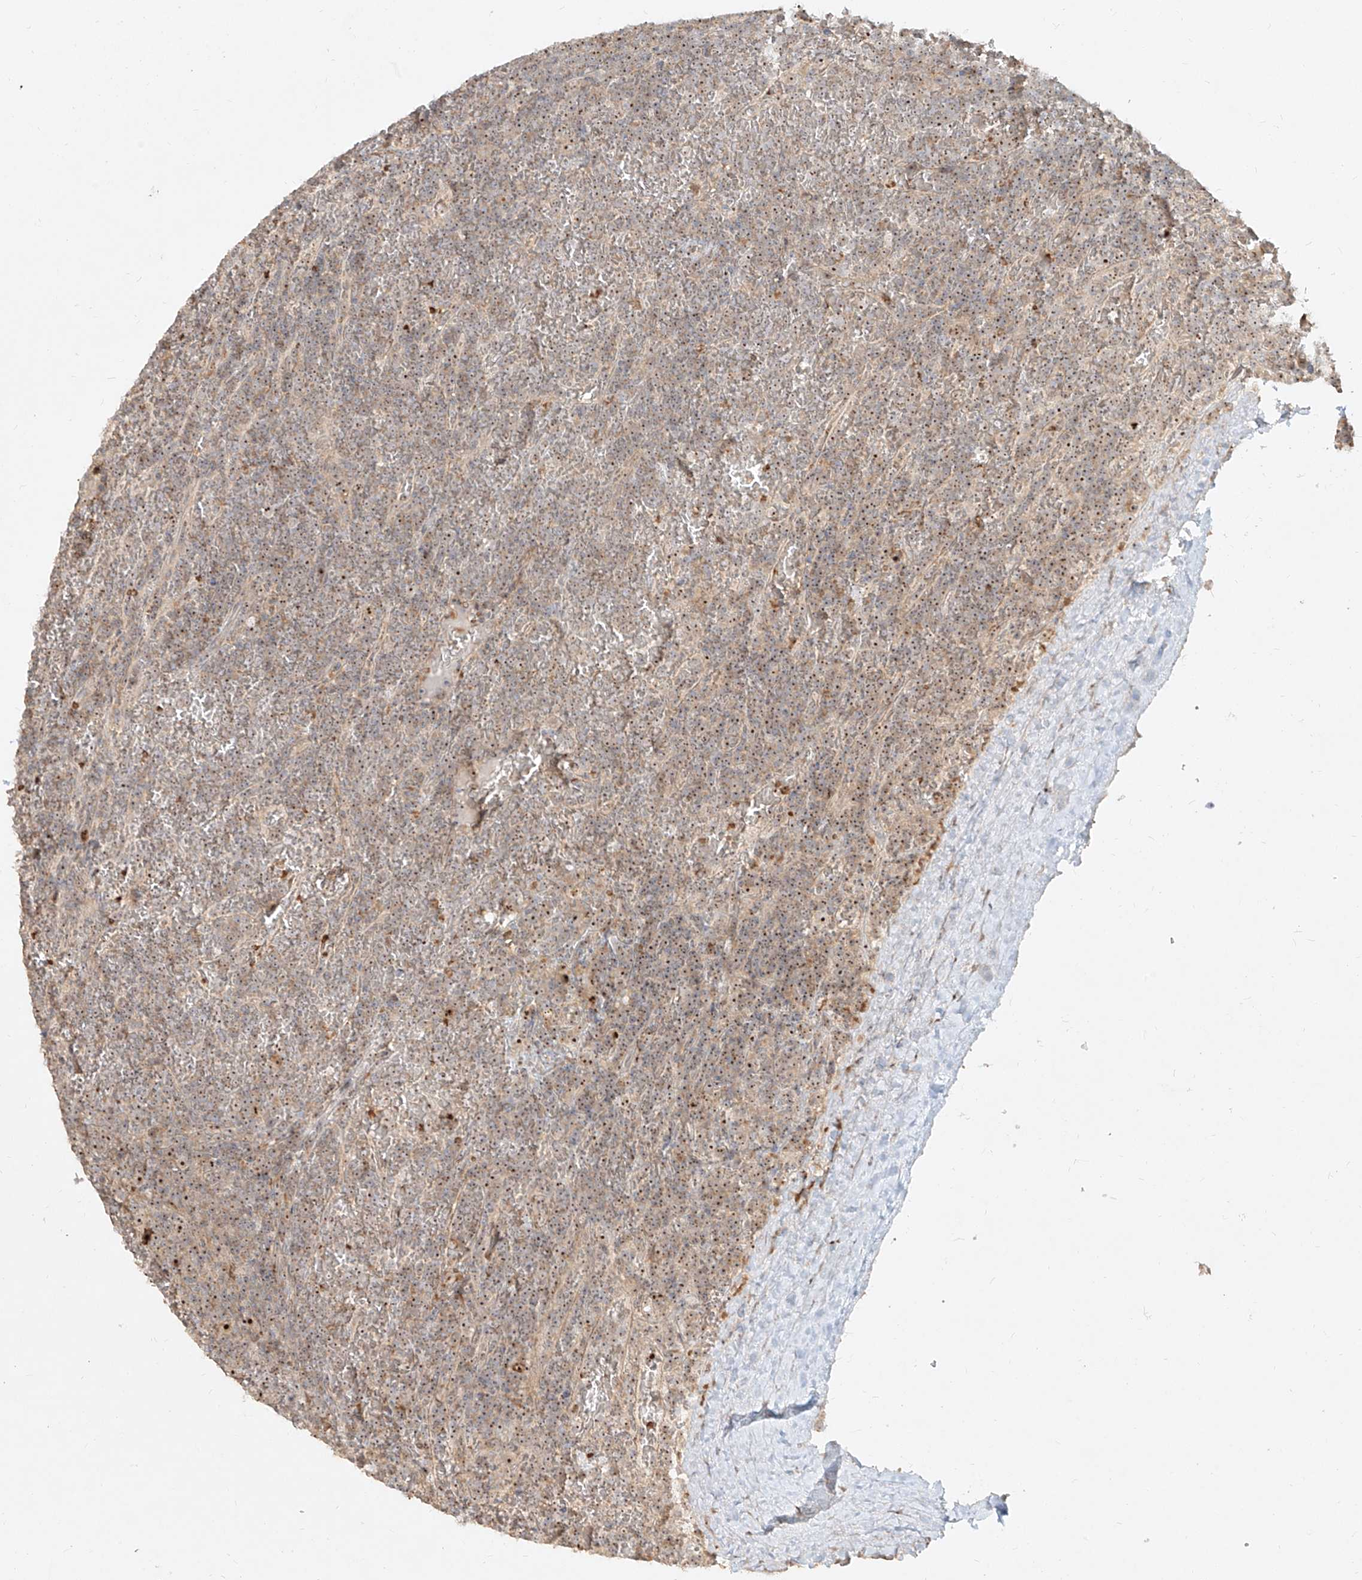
{"staining": {"intensity": "moderate", "quantity": ">75%", "location": "nuclear"}, "tissue": "lymphoma", "cell_type": "Tumor cells", "image_type": "cancer", "snomed": [{"axis": "morphology", "description": "Malignant lymphoma, non-Hodgkin's type, Low grade"}, {"axis": "topography", "description": "Spleen"}], "caption": "This image shows low-grade malignant lymphoma, non-Hodgkin's type stained with immunohistochemistry (IHC) to label a protein in brown. The nuclear of tumor cells show moderate positivity for the protein. Nuclei are counter-stained blue.", "gene": "BYSL", "patient": {"sex": "female", "age": 19}}